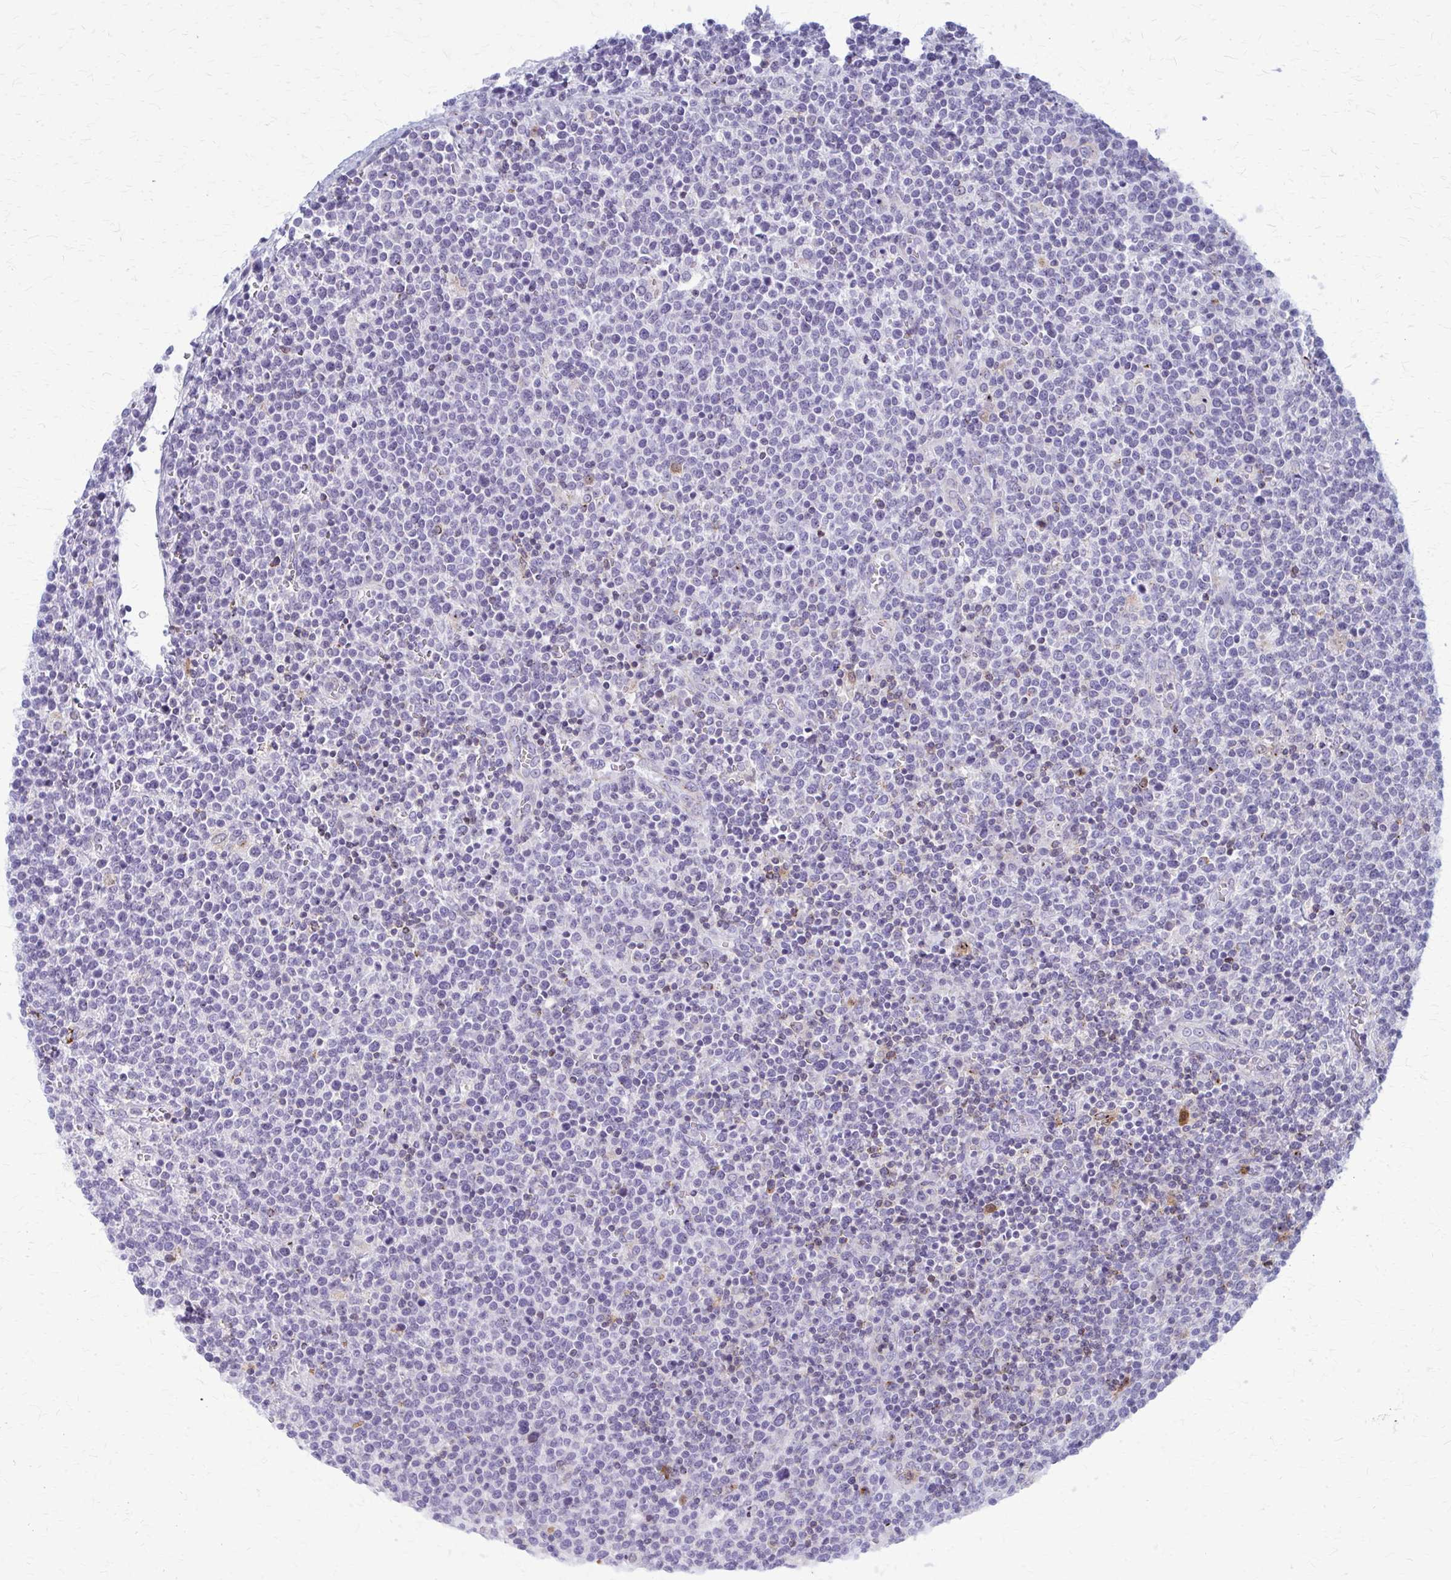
{"staining": {"intensity": "negative", "quantity": "none", "location": "none"}, "tissue": "lymphoma", "cell_type": "Tumor cells", "image_type": "cancer", "snomed": [{"axis": "morphology", "description": "Malignant lymphoma, non-Hodgkin's type, High grade"}, {"axis": "topography", "description": "Lymph node"}], "caption": "Tumor cells show no significant expression in lymphoma.", "gene": "PEDS1", "patient": {"sex": "male", "age": 61}}